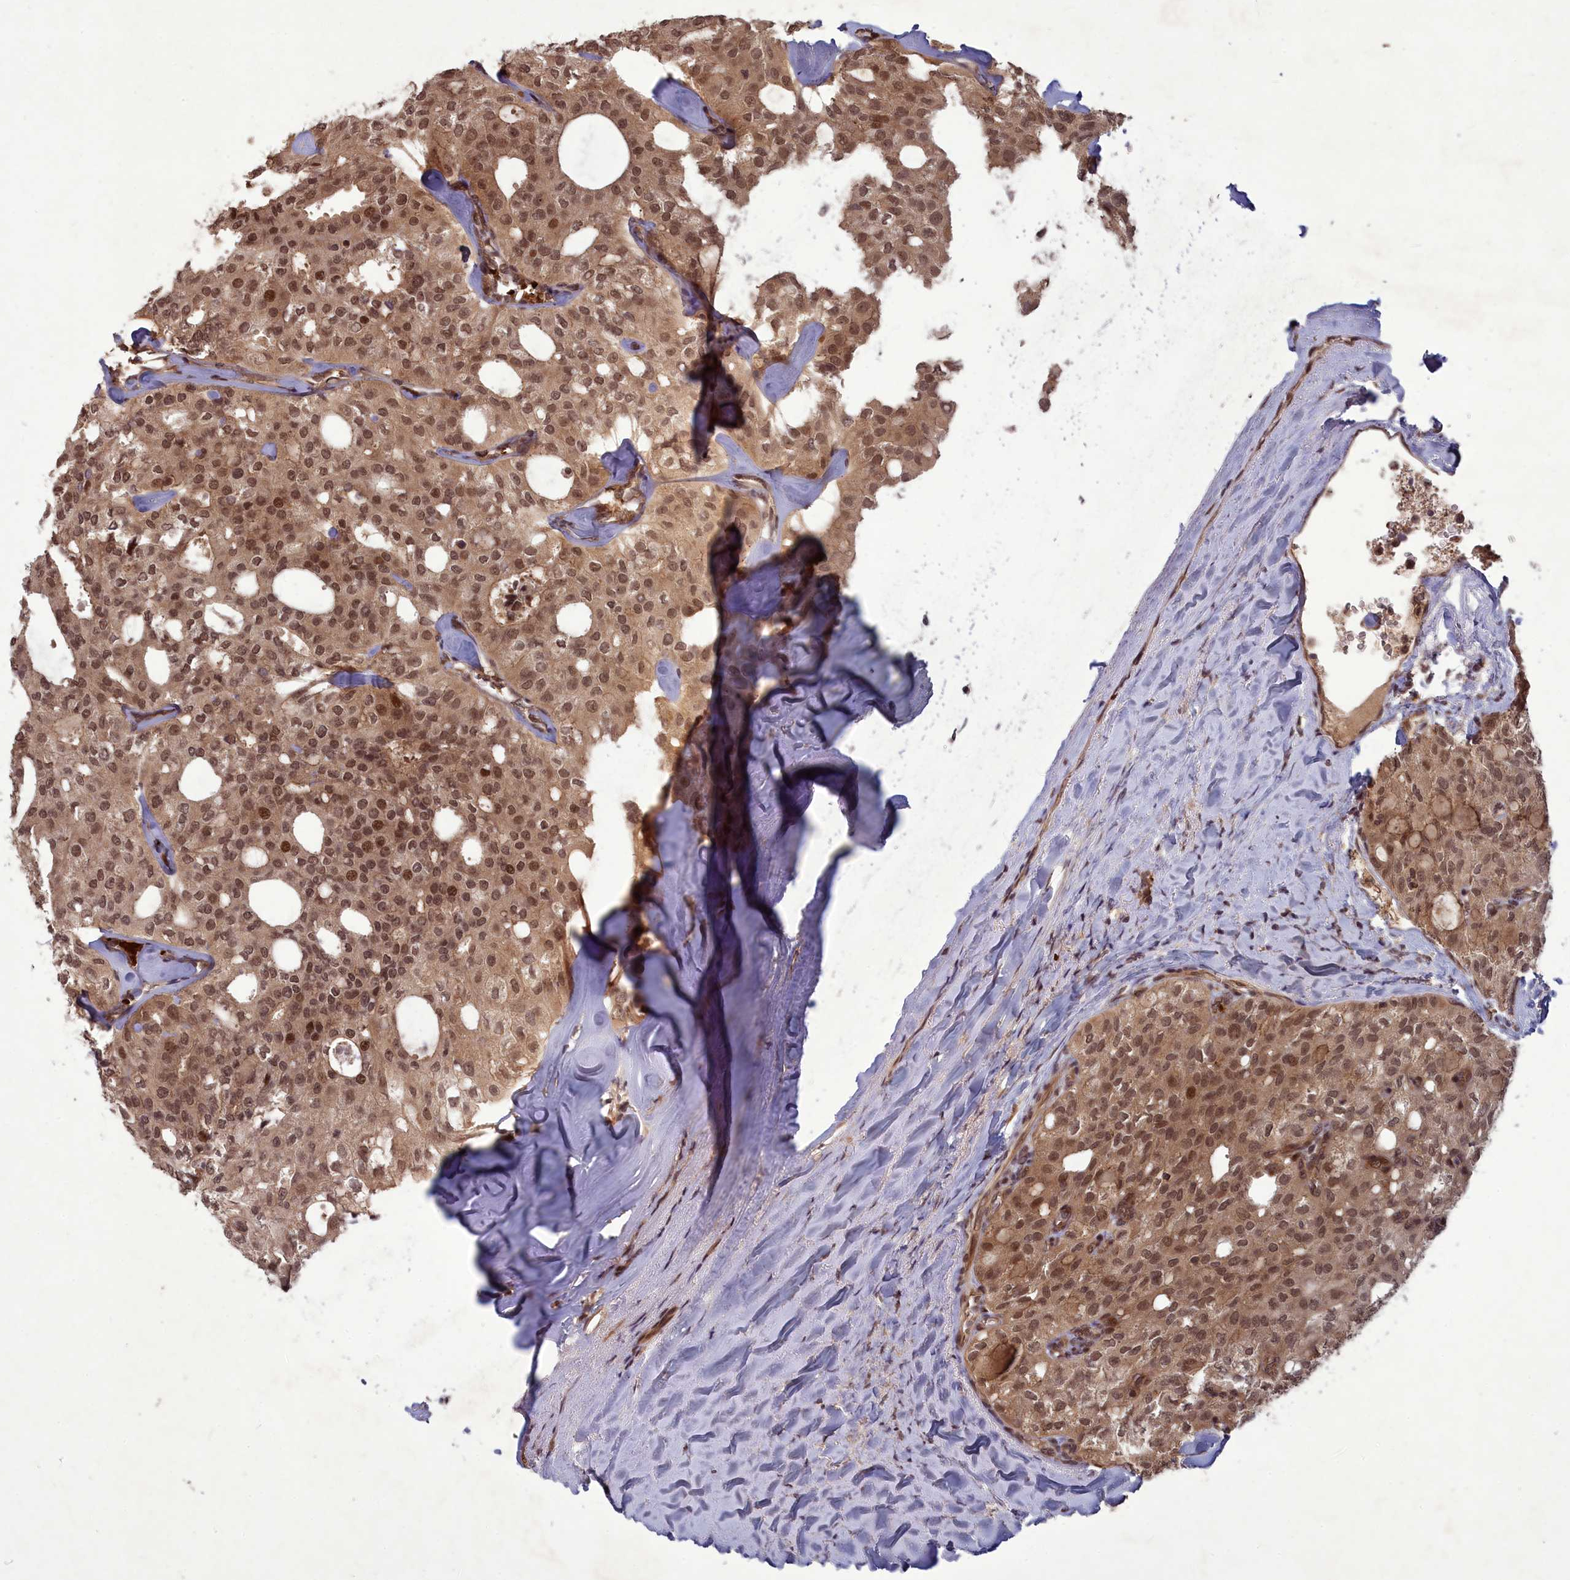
{"staining": {"intensity": "moderate", "quantity": ">75%", "location": "cytoplasmic/membranous,nuclear"}, "tissue": "thyroid cancer", "cell_type": "Tumor cells", "image_type": "cancer", "snomed": [{"axis": "morphology", "description": "Follicular adenoma carcinoma, NOS"}, {"axis": "topography", "description": "Thyroid gland"}], "caption": "Thyroid follicular adenoma carcinoma stained with IHC shows moderate cytoplasmic/membranous and nuclear expression in approximately >75% of tumor cells.", "gene": "SRMS", "patient": {"sex": "male", "age": 75}}